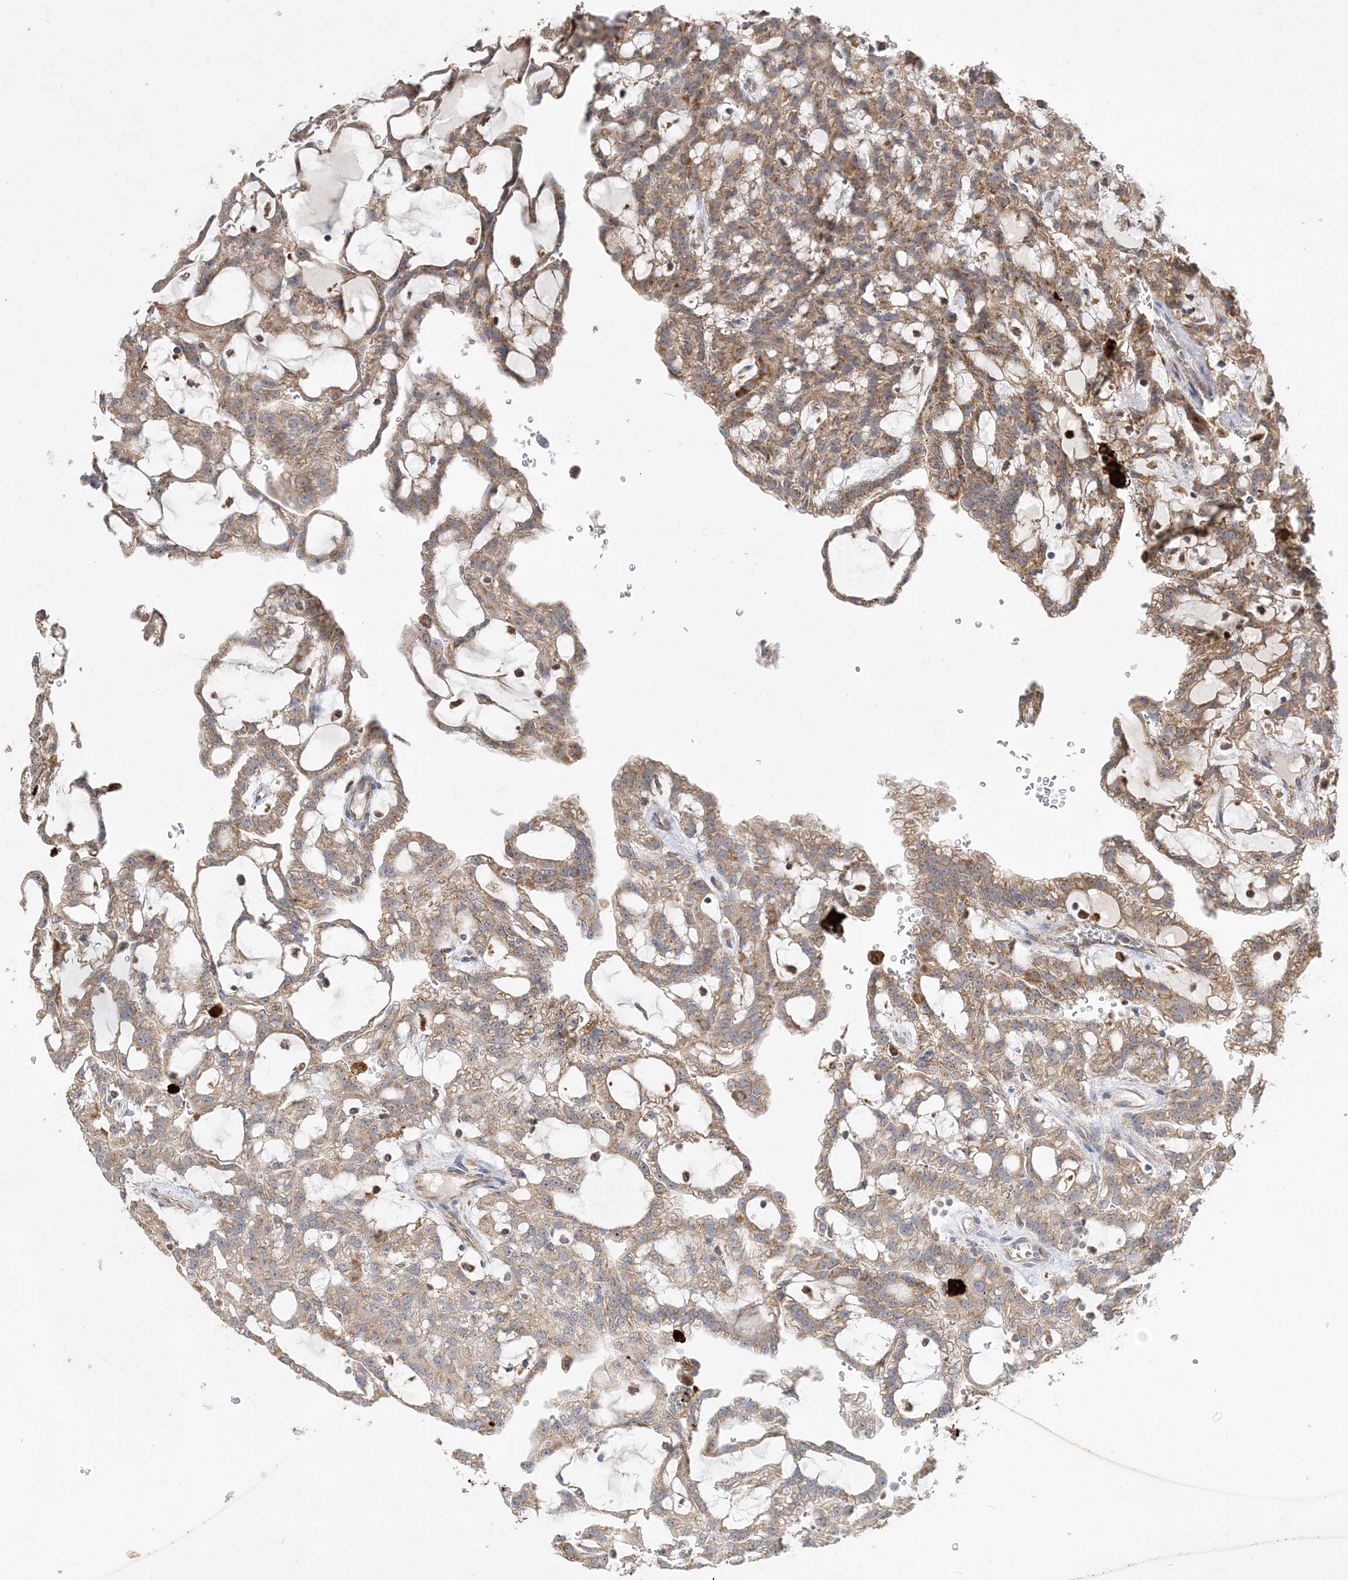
{"staining": {"intensity": "moderate", "quantity": ">75%", "location": "cytoplasmic/membranous"}, "tissue": "renal cancer", "cell_type": "Tumor cells", "image_type": "cancer", "snomed": [{"axis": "morphology", "description": "Adenocarcinoma, NOS"}, {"axis": "topography", "description": "Kidney"}], "caption": "A medium amount of moderate cytoplasmic/membranous expression is appreciated in about >75% of tumor cells in renal adenocarcinoma tissue. The staining was performed using DAB (3,3'-diaminobenzidine), with brown indicating positive protein expression. Nuclei are stained blue with hematoxylin.", "gene": "FEZ2", "patient": {"sex": "male", "age": 63}}